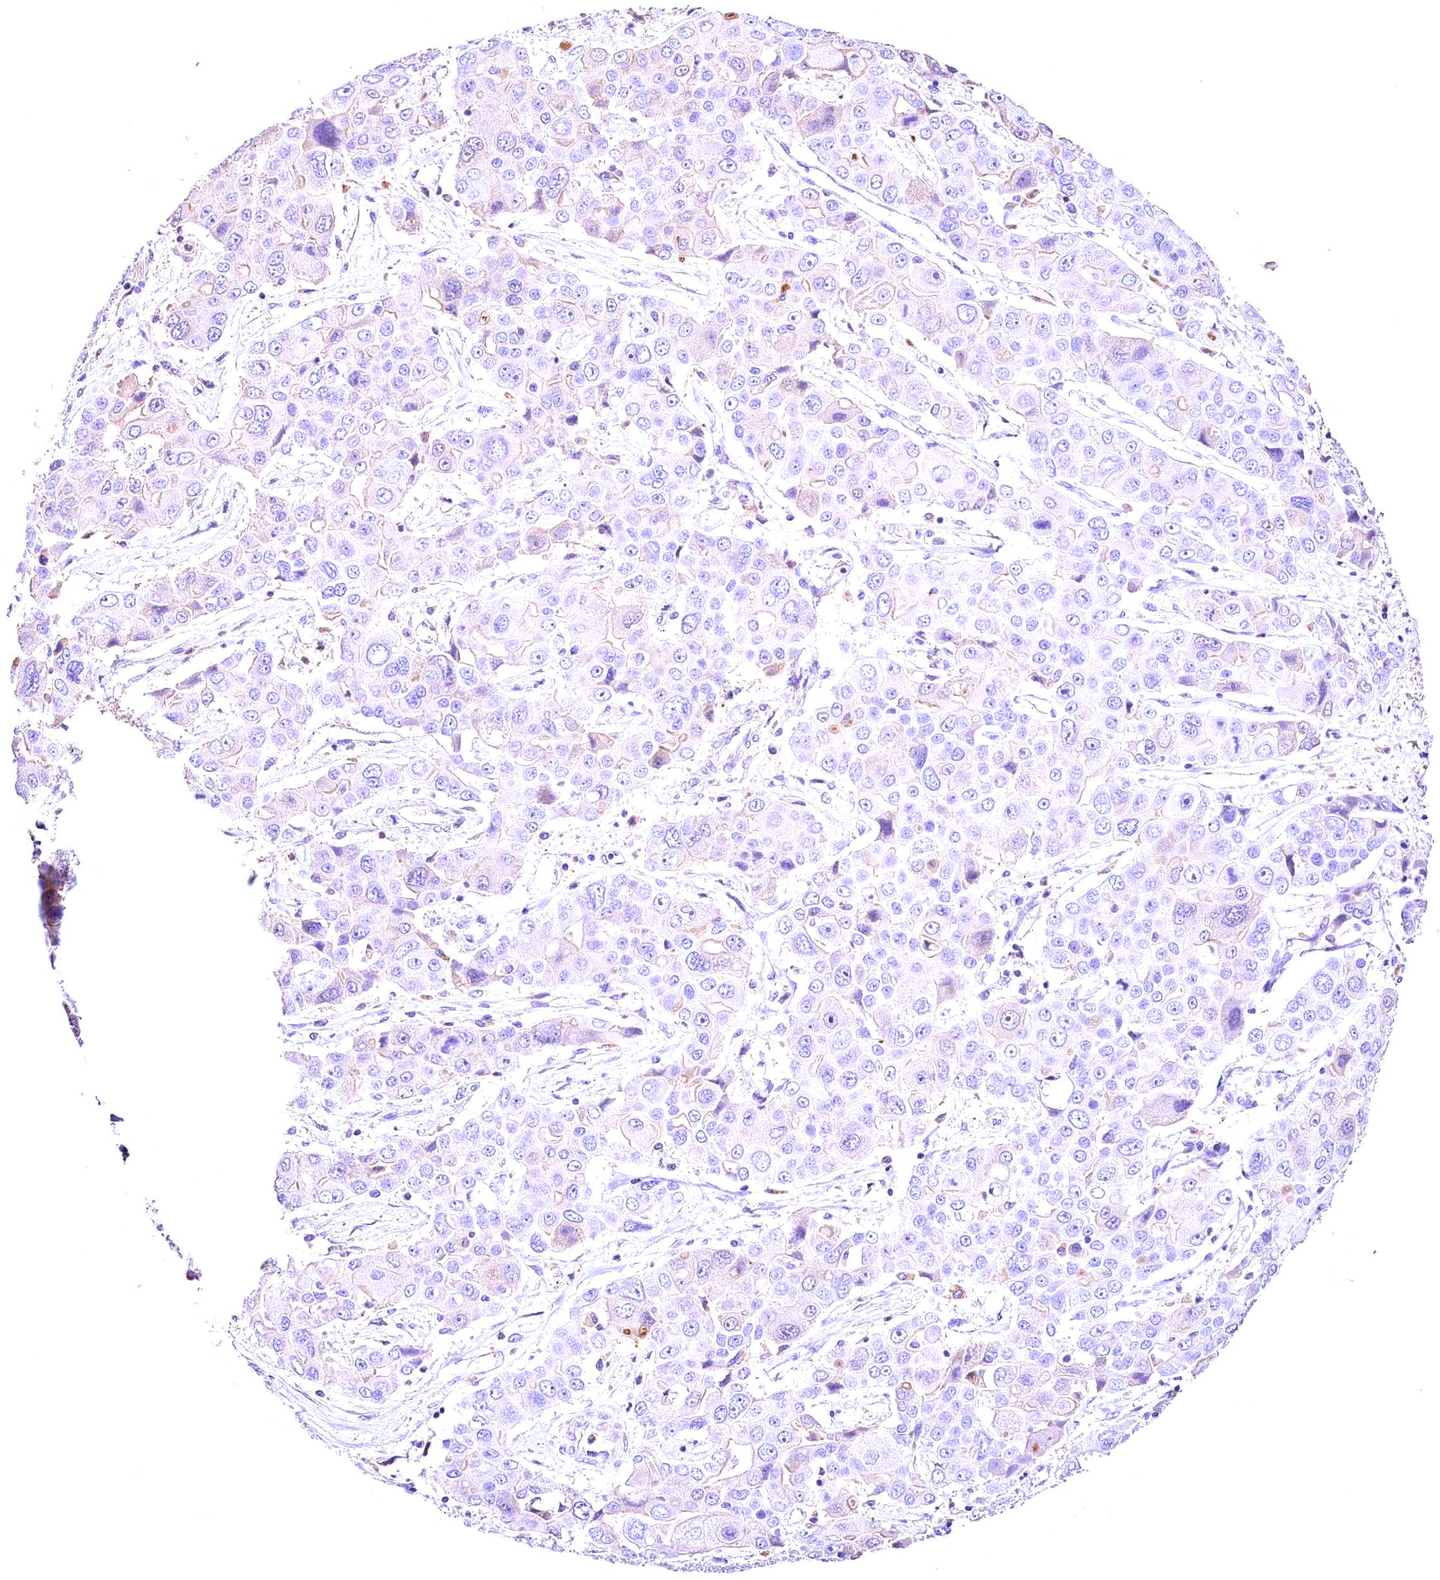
{"staining": {"intensity": "negative", "quantity": "none", "location": "none"}, "tissue": "liver cancer", "cell_type": "Tumor cells", "image_type": "cancer", "snomed": [{"axis": "morphology", "description": "Cholangiocarcinoma"}, {"axis": "topography", "description": "Liver"}], "caption": "DAB immunohistochemical staining of human liver cancer (cholangiocarcinoma) exhibits no significant expression in tumor cells. (Stains: DAB (3,3'-diaminobenzidine) IHC with hematoxylin counter stain, Microscopy: brightfield microscopy at high magnification).", "gene": "ARMC6", "patient": {"sex": "male", "age": 67}}